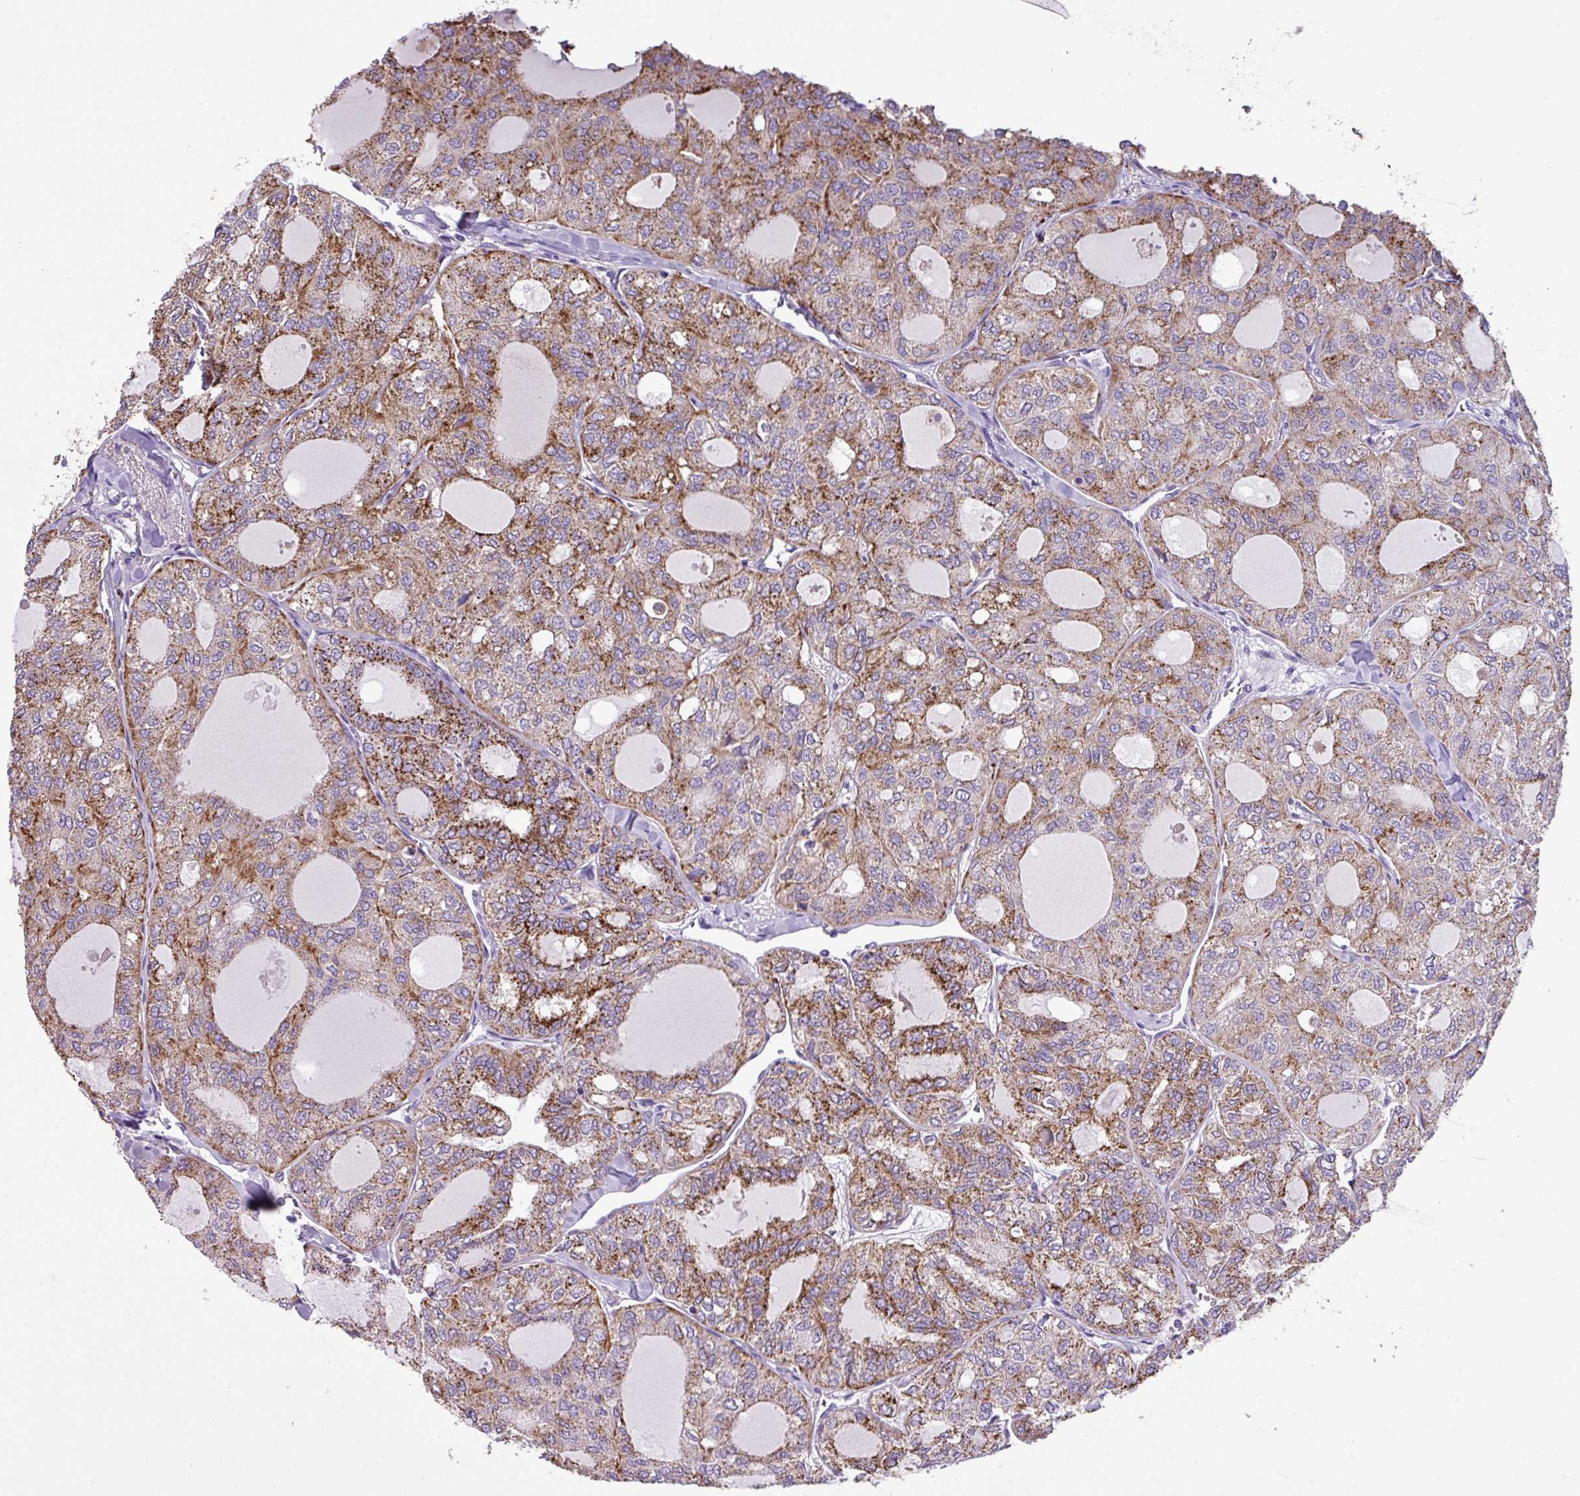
{"staining": {"intensity": "moderate", "quantity": ">75%", "location": "cytoplasmic/membranous"}, "tissue": "thyroid cancer", "cell_type": "Tumor cells", "image_type": "cancer", "snomed": [{"axis": "morphology", "description": "Follicular adenoma carcinoma, NOS"}, {"axis": "topography", "description": "Thyroid gland"}], "caption": "Immunohistochemical staining of human thyroid cancer (follicular adenoma carcinoma) displays moderate cytoplasmic/membranous protein expression in approximately >75% of tumor cells. The protein of interest is shown in brown color, while the nuclei are stained blue.", "gene": "SLC23A2", "patient": {"sex": "male", "age": 75}}